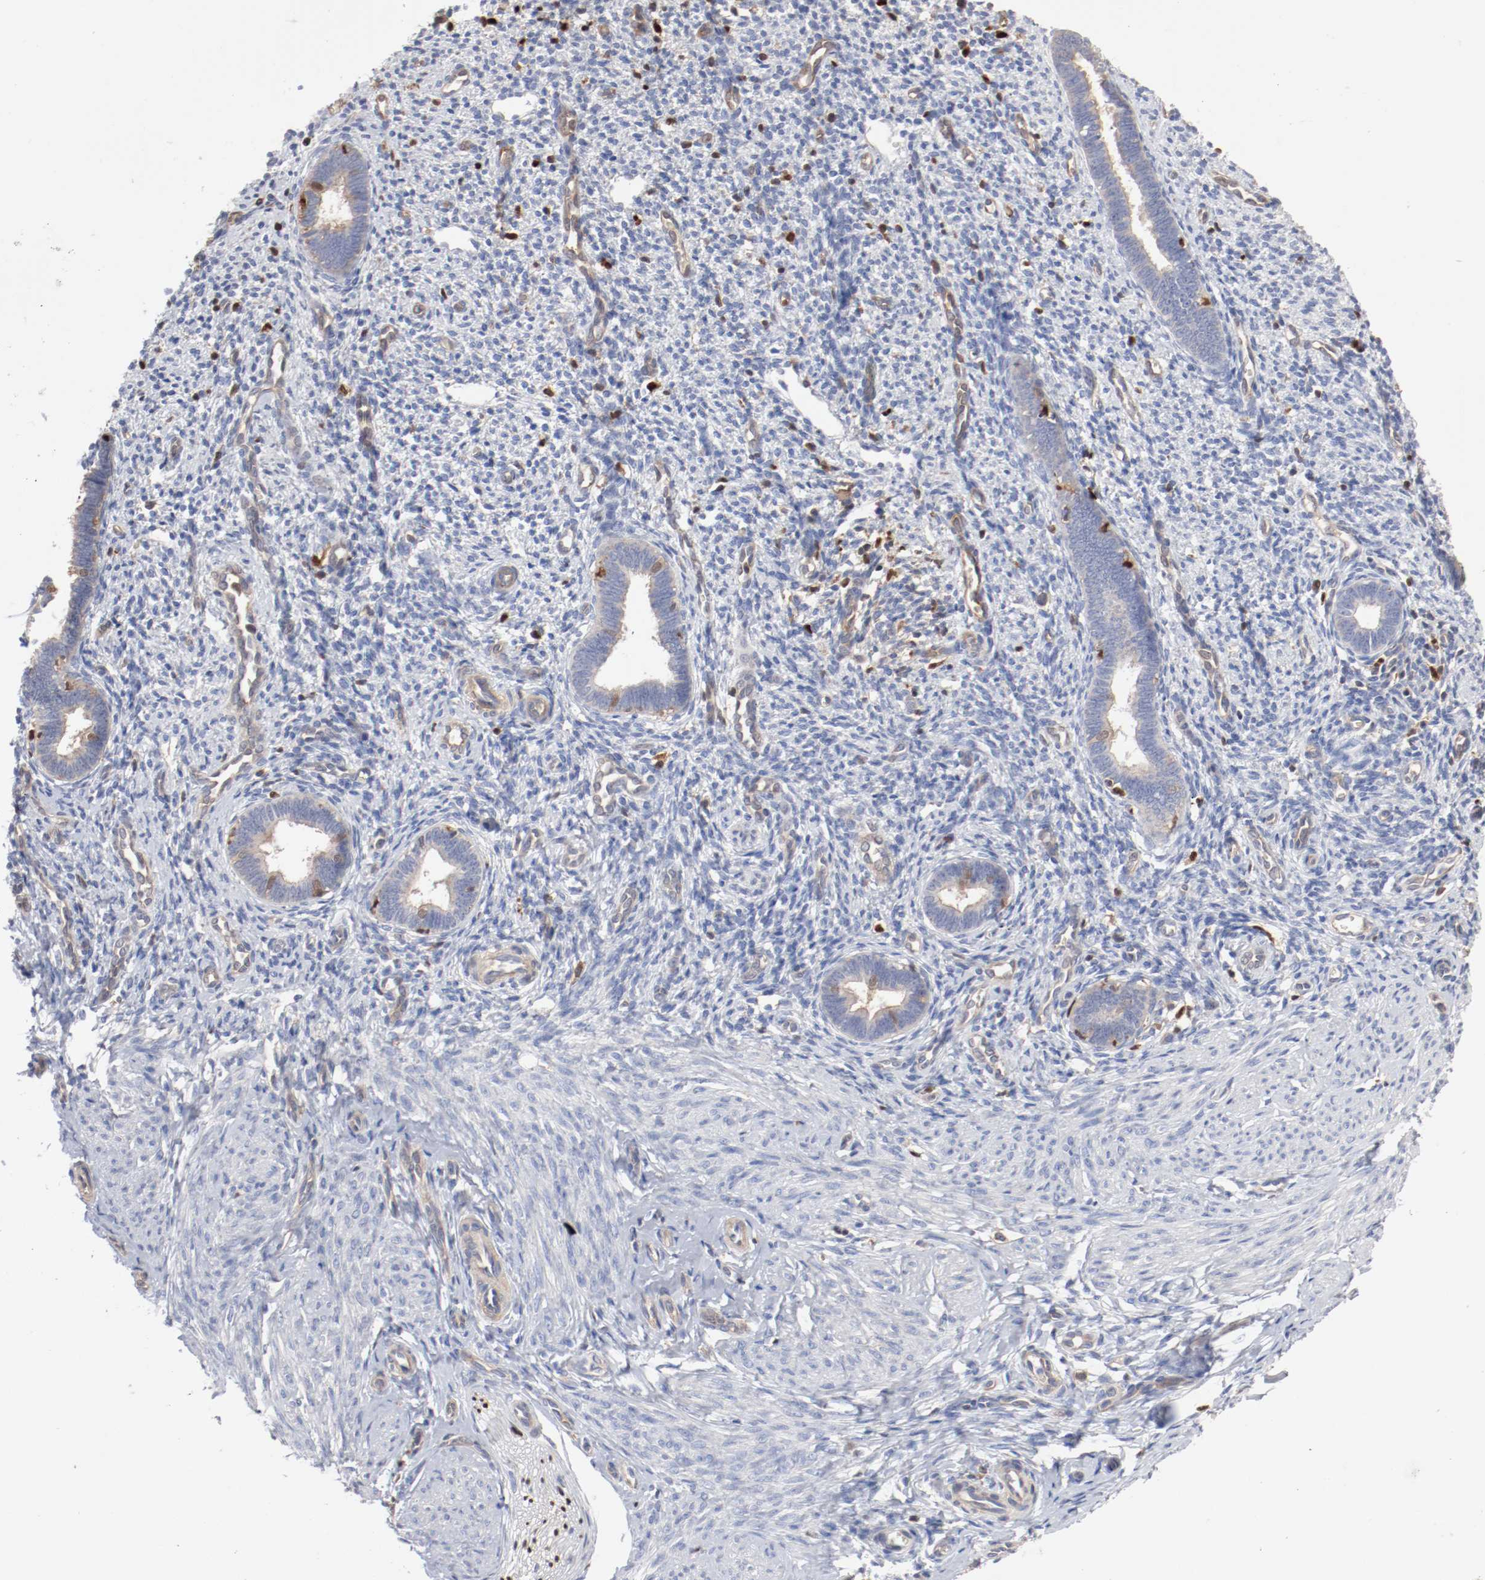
{"staining": {"intensity": "moderate", "quantity": "<25%", "location": "cytoplasmic/membranous"}, "tissue": "endometrium", "cell_type": "Cells in endometrial stroma", "image_type": "normal", "snomed": [{"axis": "morphology", "description": "Normal tissue, NOS"}, {"axis": "topography", "description": "Endometrium"}], "caption": "IHC micrograph of benign endometrium: human endometrium stained using immunohistochemistry (IHC) demonstrates low levels of moderate protein expression localized specifically in the cytoplasmic/membranous of cells in endometrial stroma, appearing as a cytoplasmic/membranous brown color.", "gene": "ARHGEF6", "patient": {"sex": "female", "age": 27}}